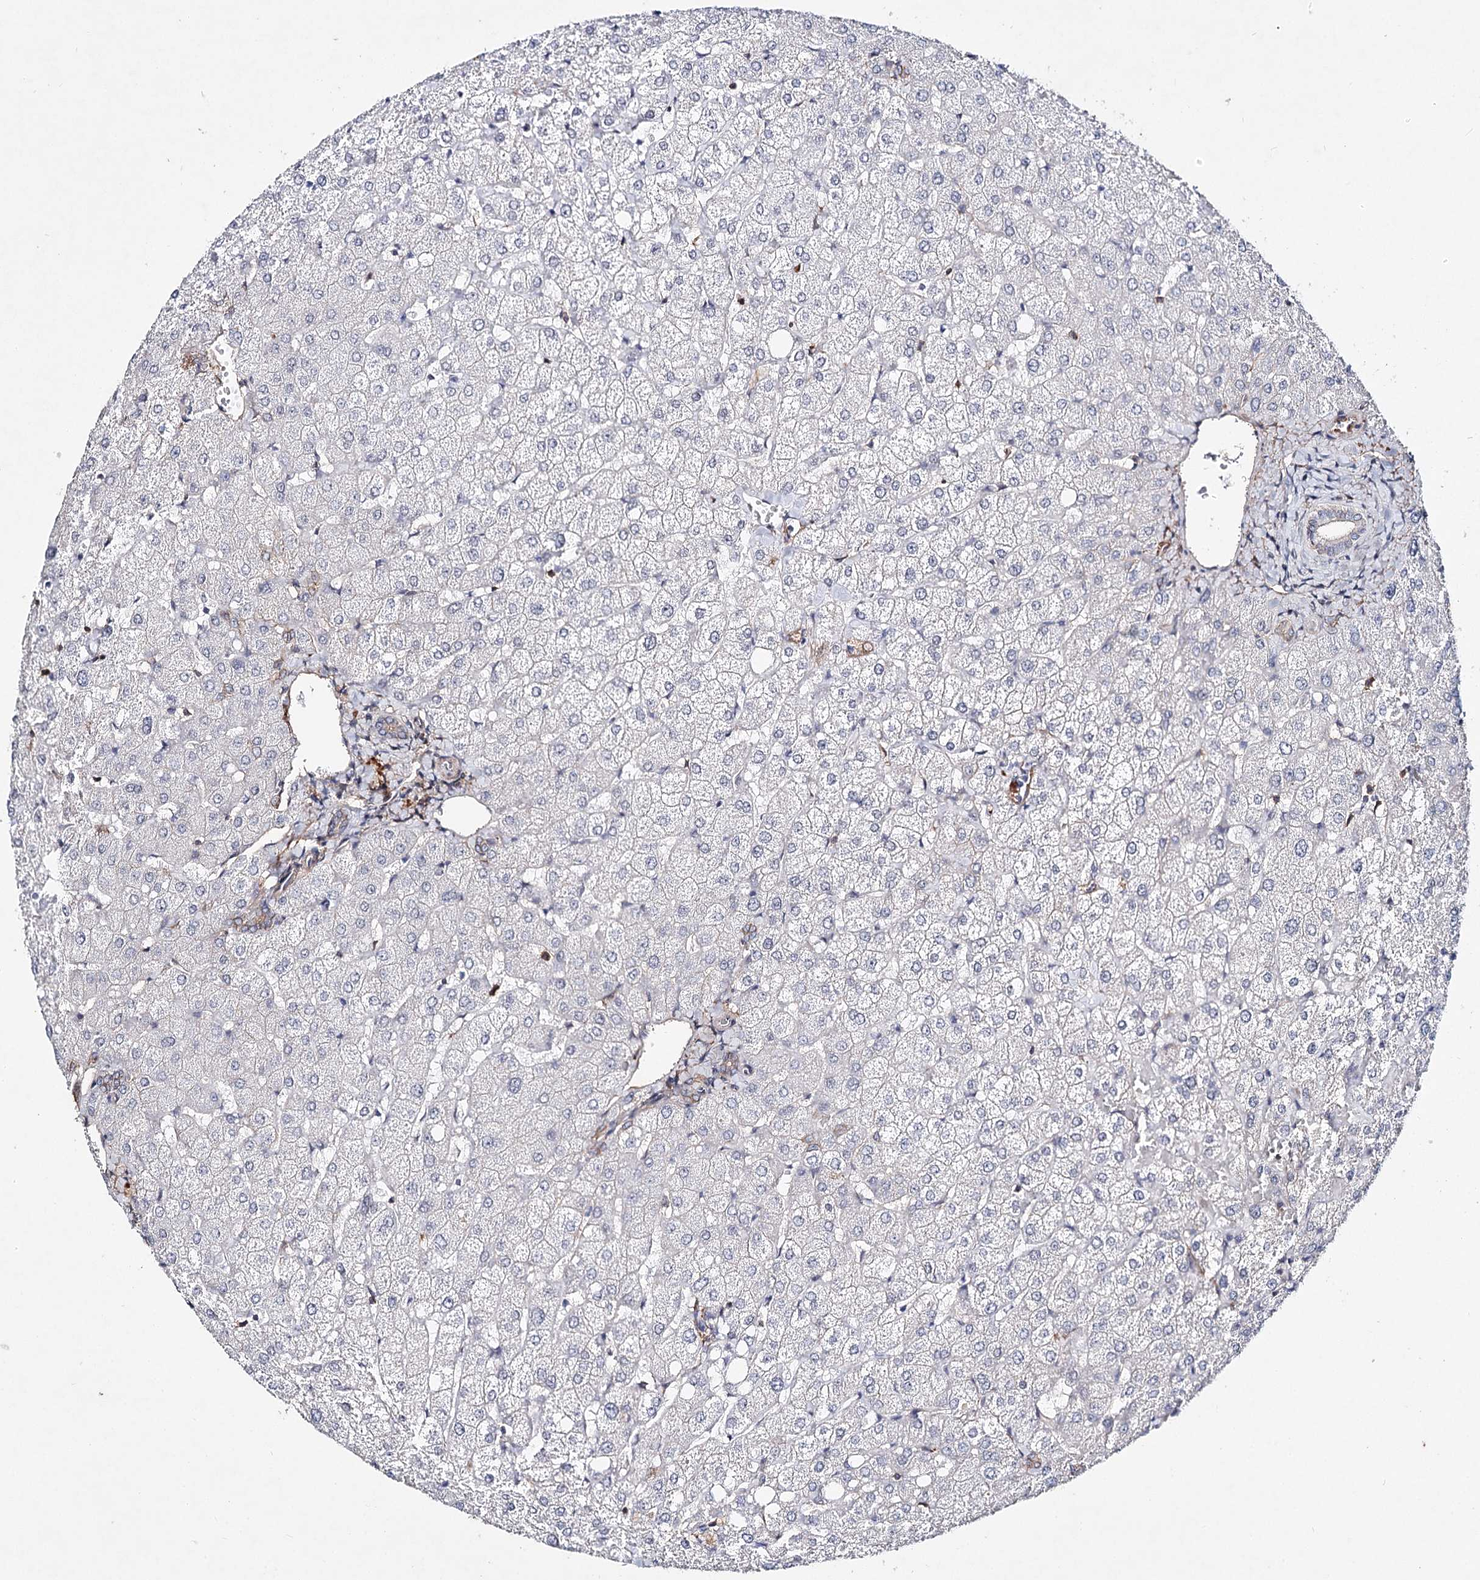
{"staining": {"intensity": "negative", "quantity": "none", "location": "none"}, "tissue": "liver", "cell_type": "Cholangiocytes", "image_type": "normal", "snomed": [{"axis": "morphology", "description": "Normal tissue, NOS"}, {"axis": "topography", "description": "Liver"}], "caption": "Immunohistochemistry (IHC) photomicrograph of unremarkable liver: liver stained with DAB (3,3'-diaminobenzidine) shows no significant protein positivity in cholangiocytes. Brightfield microscopy of immunohistochemistry stained with DAB (3,3'-diaminobenzidine) (brown) and hematoxylin (blue), captured at high magnification.", "gene": "TMEM218", "patient": {"sex": "female", "age": 54}}